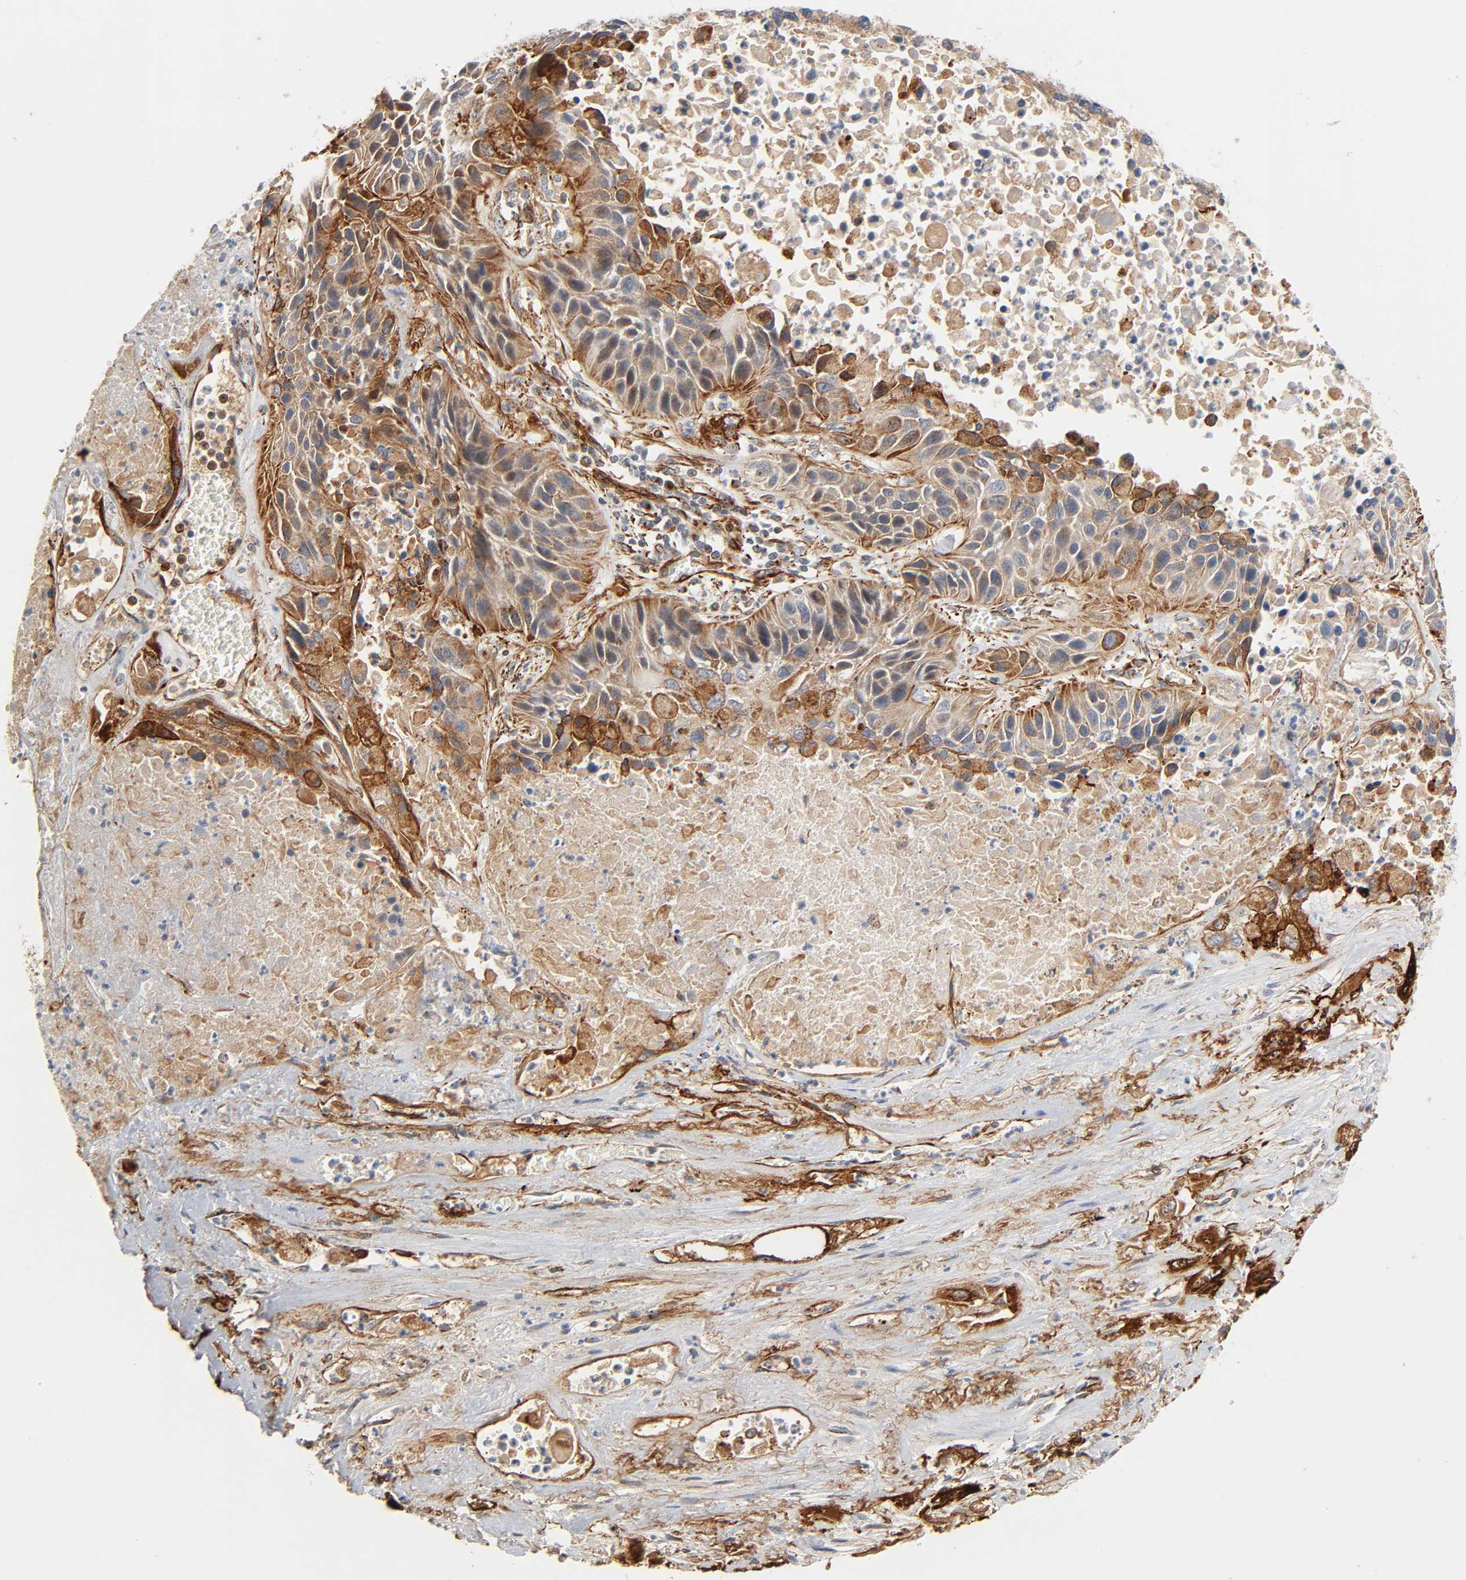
{"staining": {"intensity": "strong", "quantity": ">75%", "location": "cytoplasmic/membranous"}, "tissue": "lung cancer", "cell_type": "Tumor cells", "image_type": "cancer", "snomed": [{"axis": "morphology", "description": "Squamous cell carcinoma, NOS"}, {"axis": "topography", "description": "Lung"}], "caption": "An image of lung squamous cell carcinoma stained for a protein displays strong cytoplasmic/membranous brown staining in tumor cells.", "gene": "REEP6", "patient": {"sex": "female", "age": 76}}